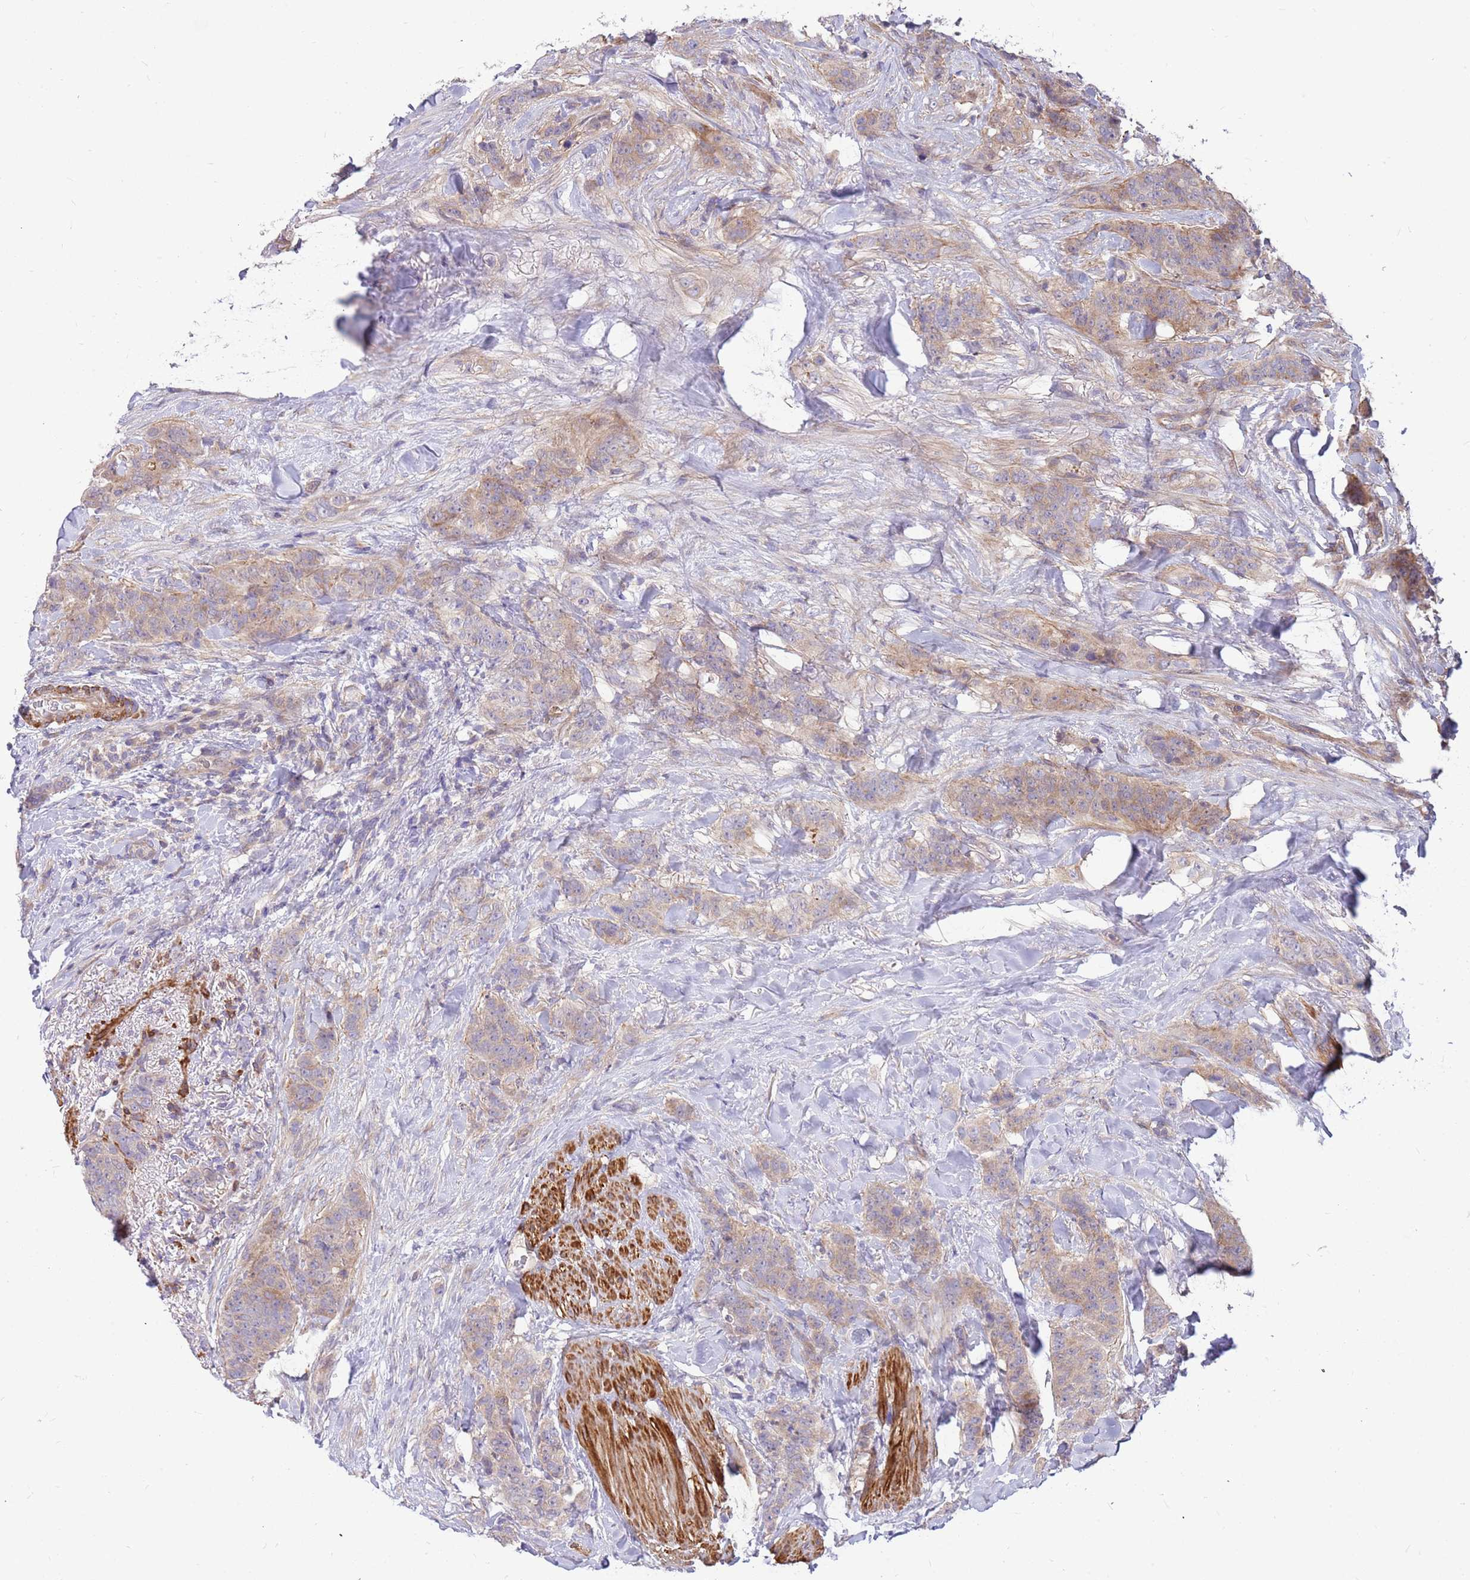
{"staining": {"intensity": "weak", "quantity": "25%-75%", "location": "cytoplasmic/membranous"}, "tissue": "breast cancer", "cell_type": "Tumor cells", "image_type": "cancer", "snomed": [{"axis": "morphology", "description": "Duct carcinoma"}, {"axis": "topography", "description": "Breast"}], "caption": "Breast cancer stained for a protein exhibits weak cytoplasmic/membranous positivity in tumor cells.", "gene": "MVD", "patient": {"sex": "female", "age": 40}}